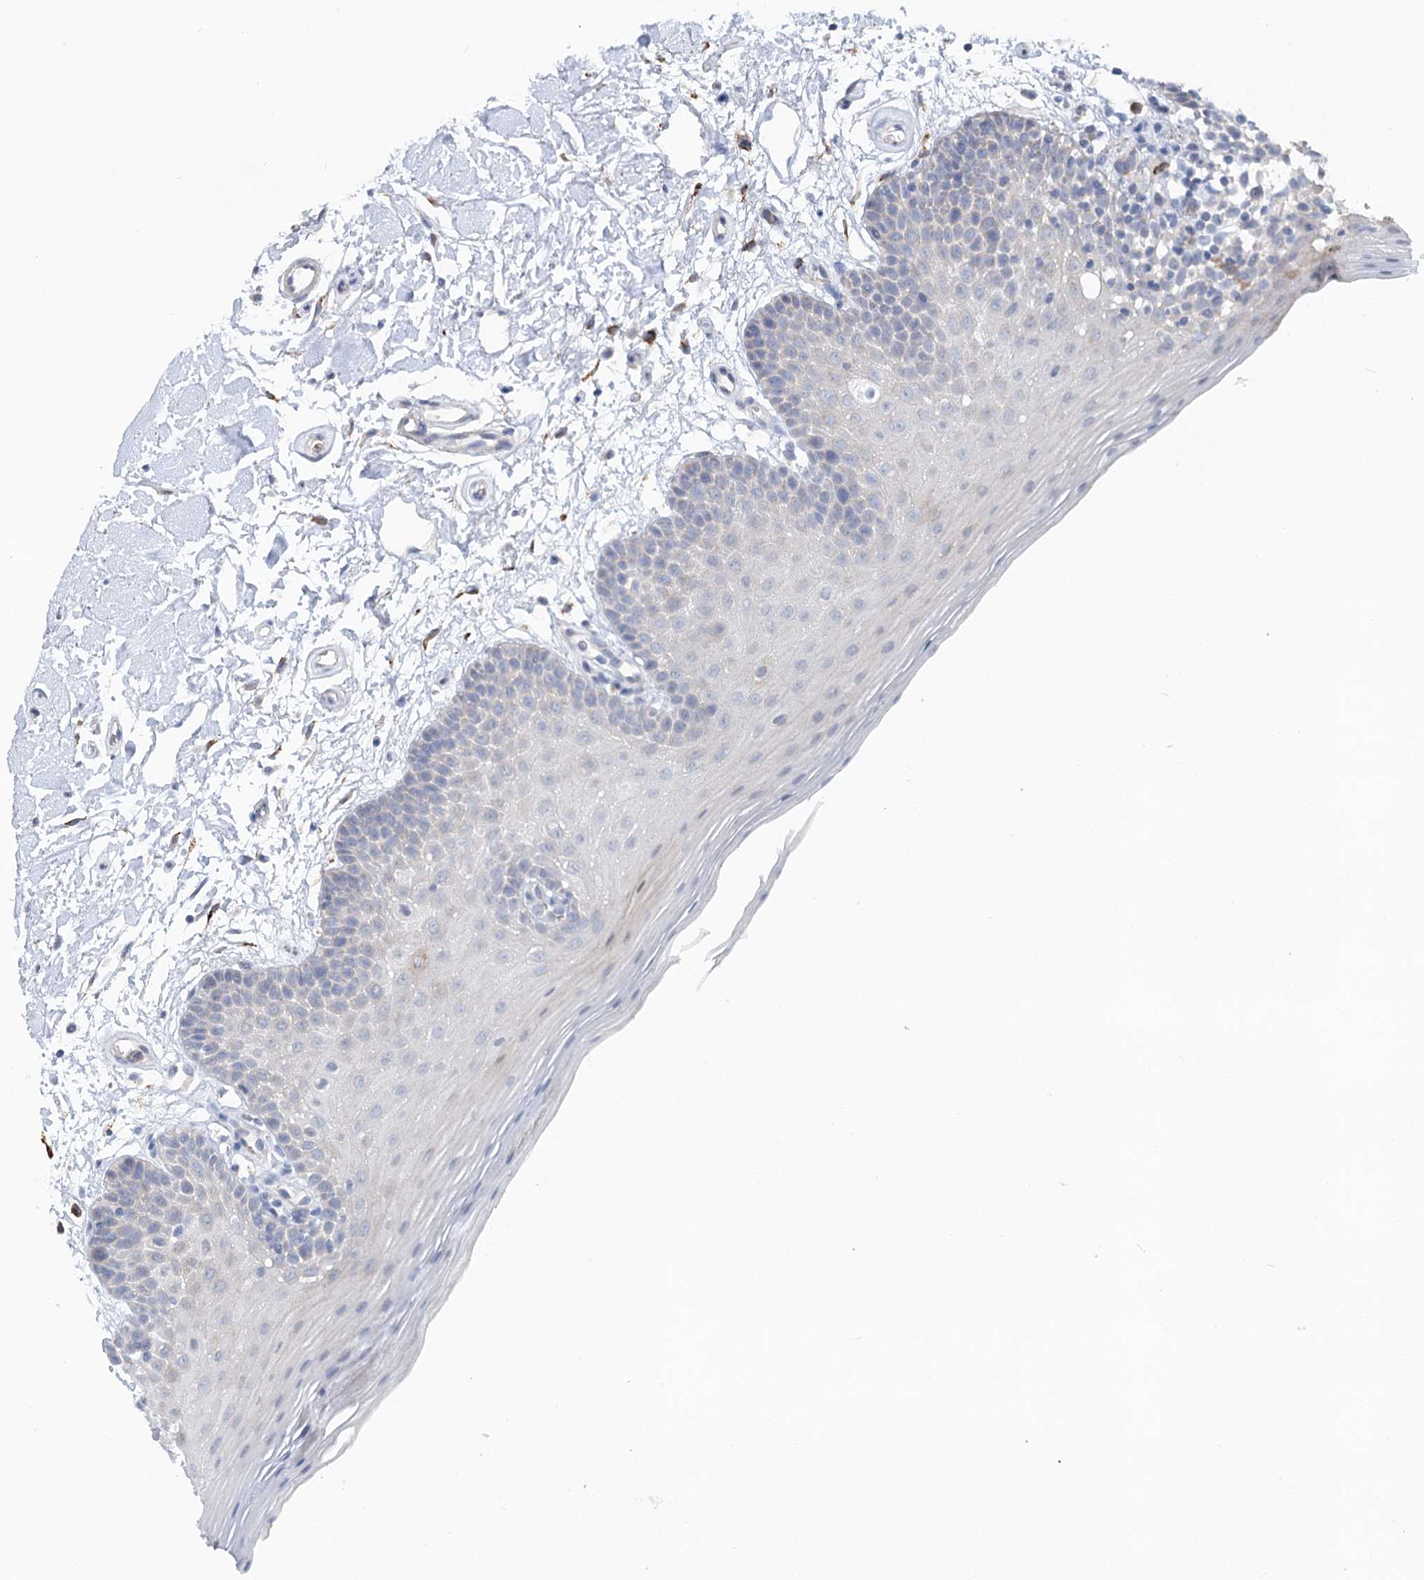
{"staining": {"intensity": "negative", "quantity": "none", "location": "none"}, "tissue": "oral mucosa", "cell_type": "Squamous epithelial cells", "image_type": "normal", "snomed": [{"axis": "morphology", "description": "Normal tissue, NOS"}, {"axis": "topography", "description": "Oral tissue"}], "caption": "Protein analysis of benign oral mucosa shows no significant expression in squamous epithelial cells. (Immunohistochemistry, brightfield microscopy, high magnification).", "gene": "CIB4", "patient": {"sex": "male", "age": 62}}